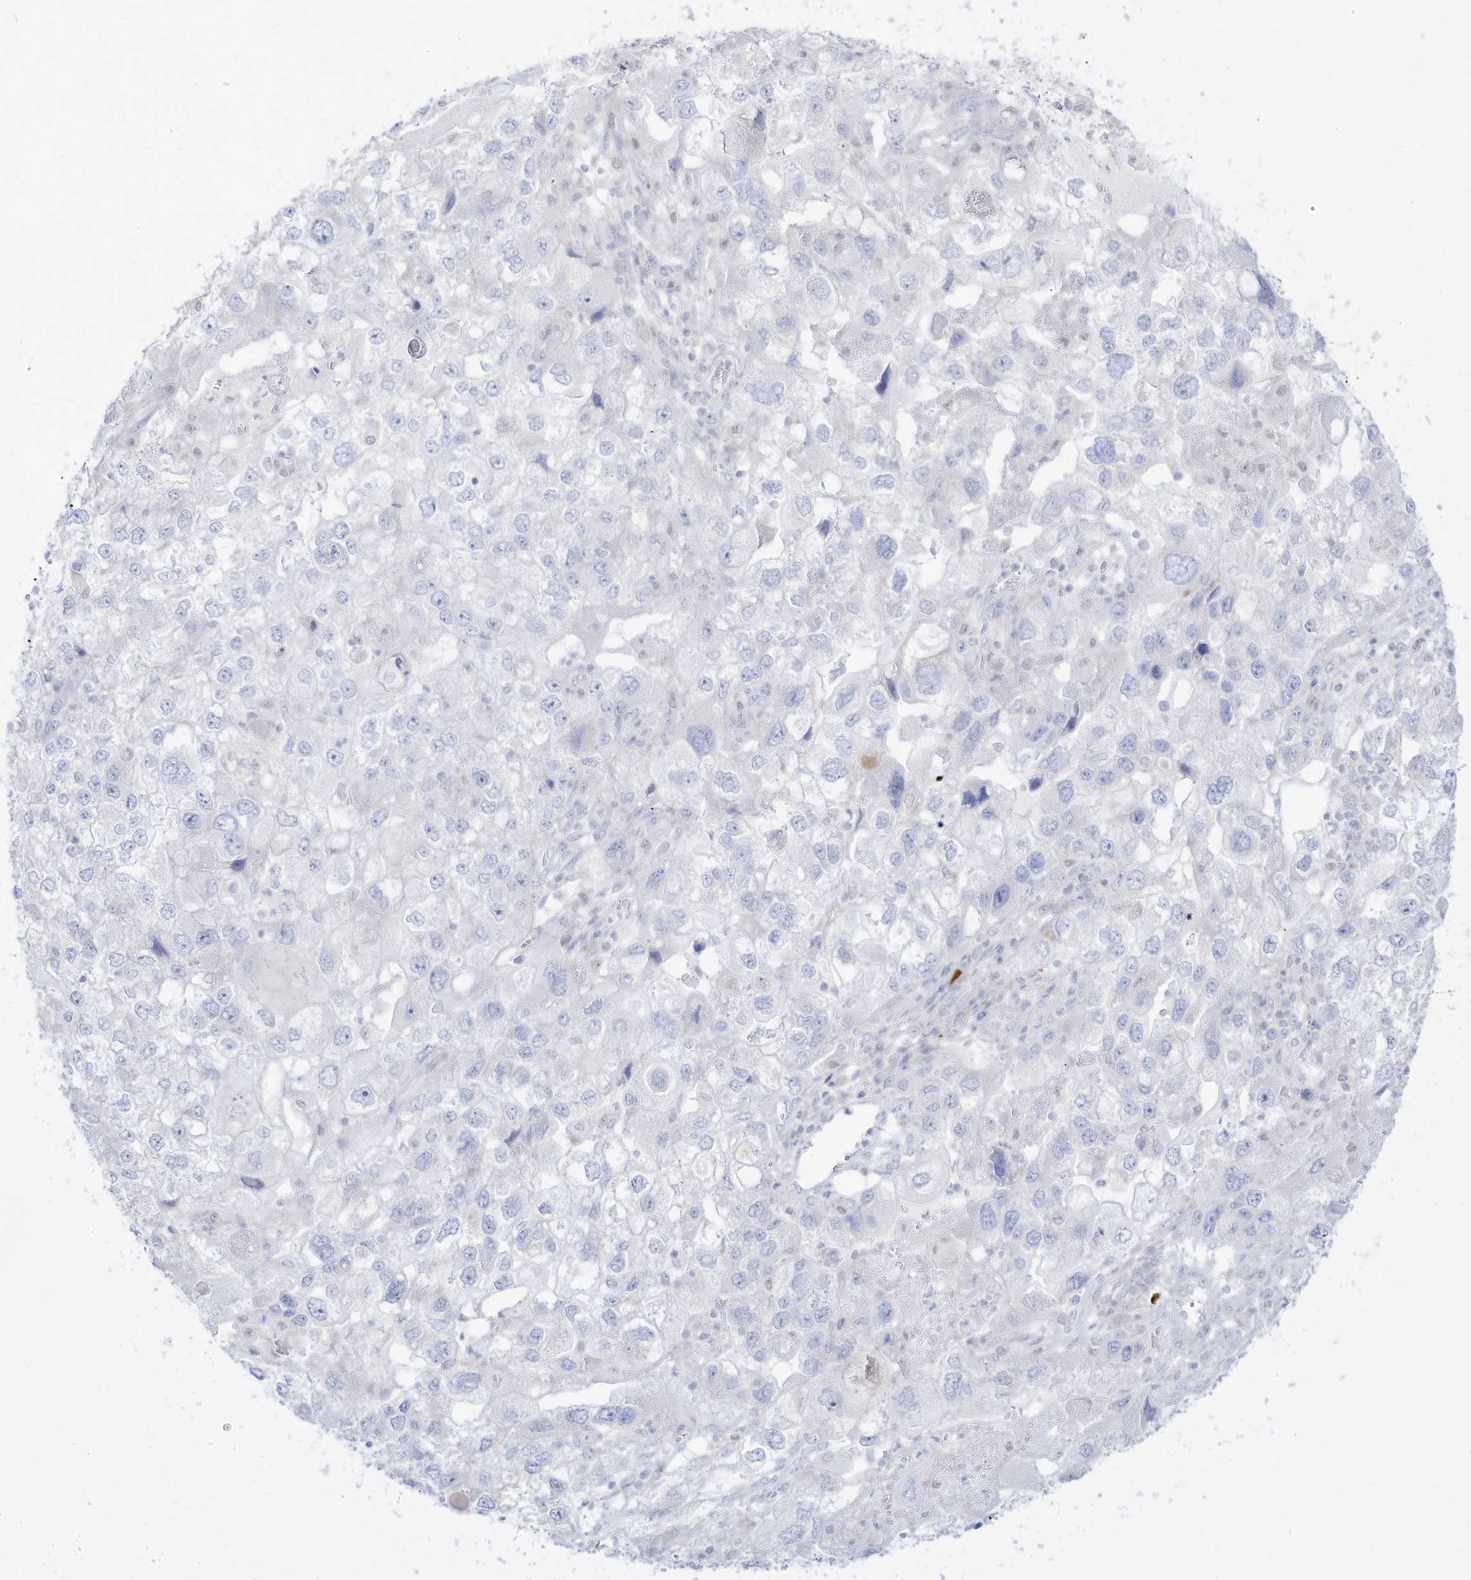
{"staining": {"intensity": "negative", "quantity": "none", "location": "none"}, "tissue": "endometrial cancer", "cell_type": "Tumor cells", "image_type": "cancer", "snomed": [{"axis": "morphology", "description": "Adenocarcinoma, NOS"}, {"axis": "topography", "description": "Endometrium"}], "caption": "Immunohistochemistry (IHC) of endometrial adenocarcinoma exhibits no positivity in tumor cells.", "gene": "DMKN", "patient": {"sex": "female", "age": 49}}